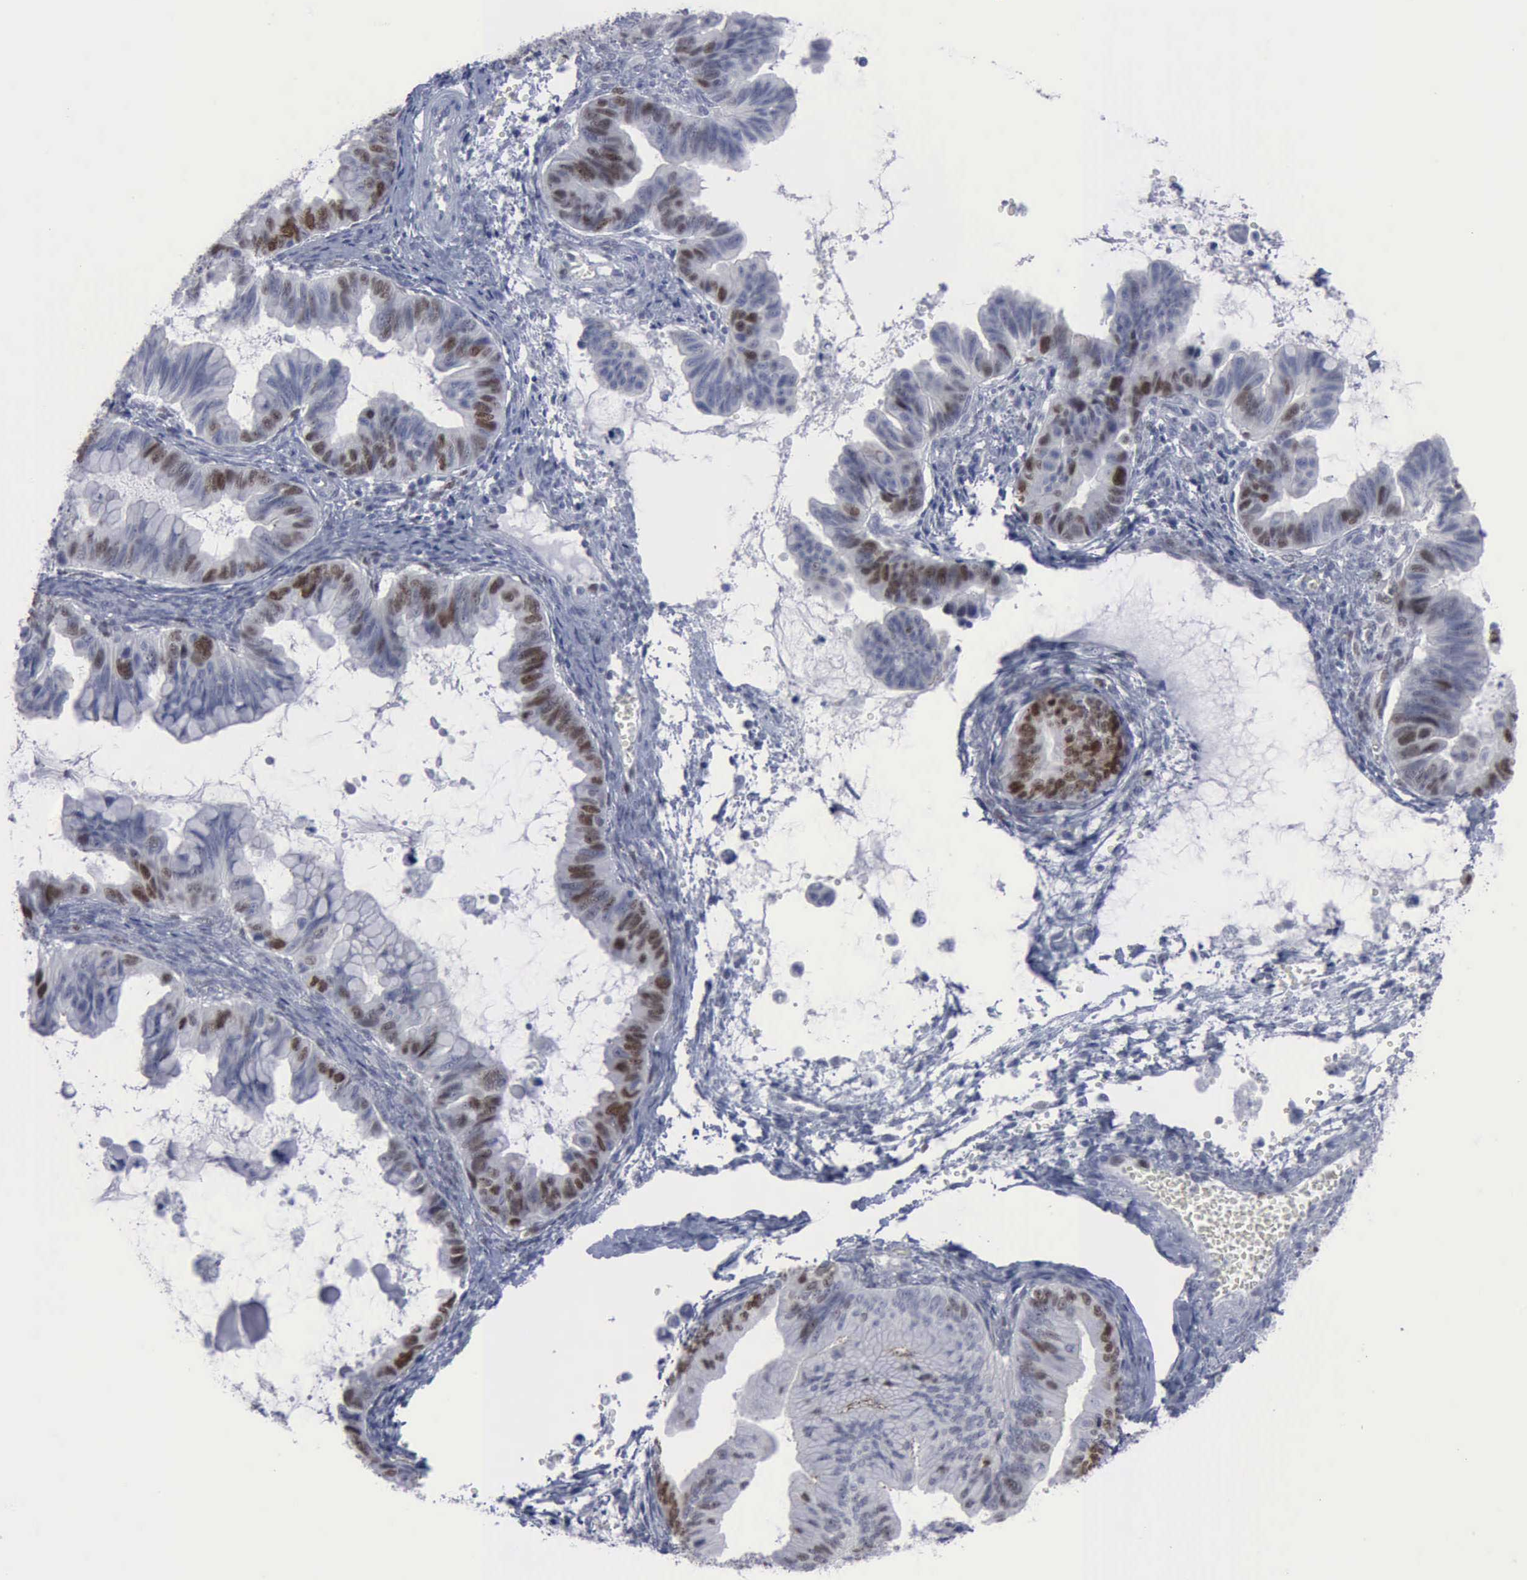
{"staining": {"intensity": "strong", "quantity": "<25%", "location": "nuclear"}, "tissue": "ovarian cancer", "cell_type": "Tumor cells", "image_type": "cancer", "snomed": [{"axis": "morphology", "description": "Cystadenocarcinoma, mucinous, NOS"}, {"axis": "topography", "description": "Ovary"}], "caption": "High-magnification brightfield microscopy of ovarian cancer (mucinous cystadenocarcinoma) stained with DAB (3,3'-diaminobenzidine) (brown) and counterstained with hematoxylin (blue). tumor cells exhibit strong nuclear staining is identified in about<25% of cells.", "gene": "MCM5", "patient": {"sex": "female", "age": 36}}